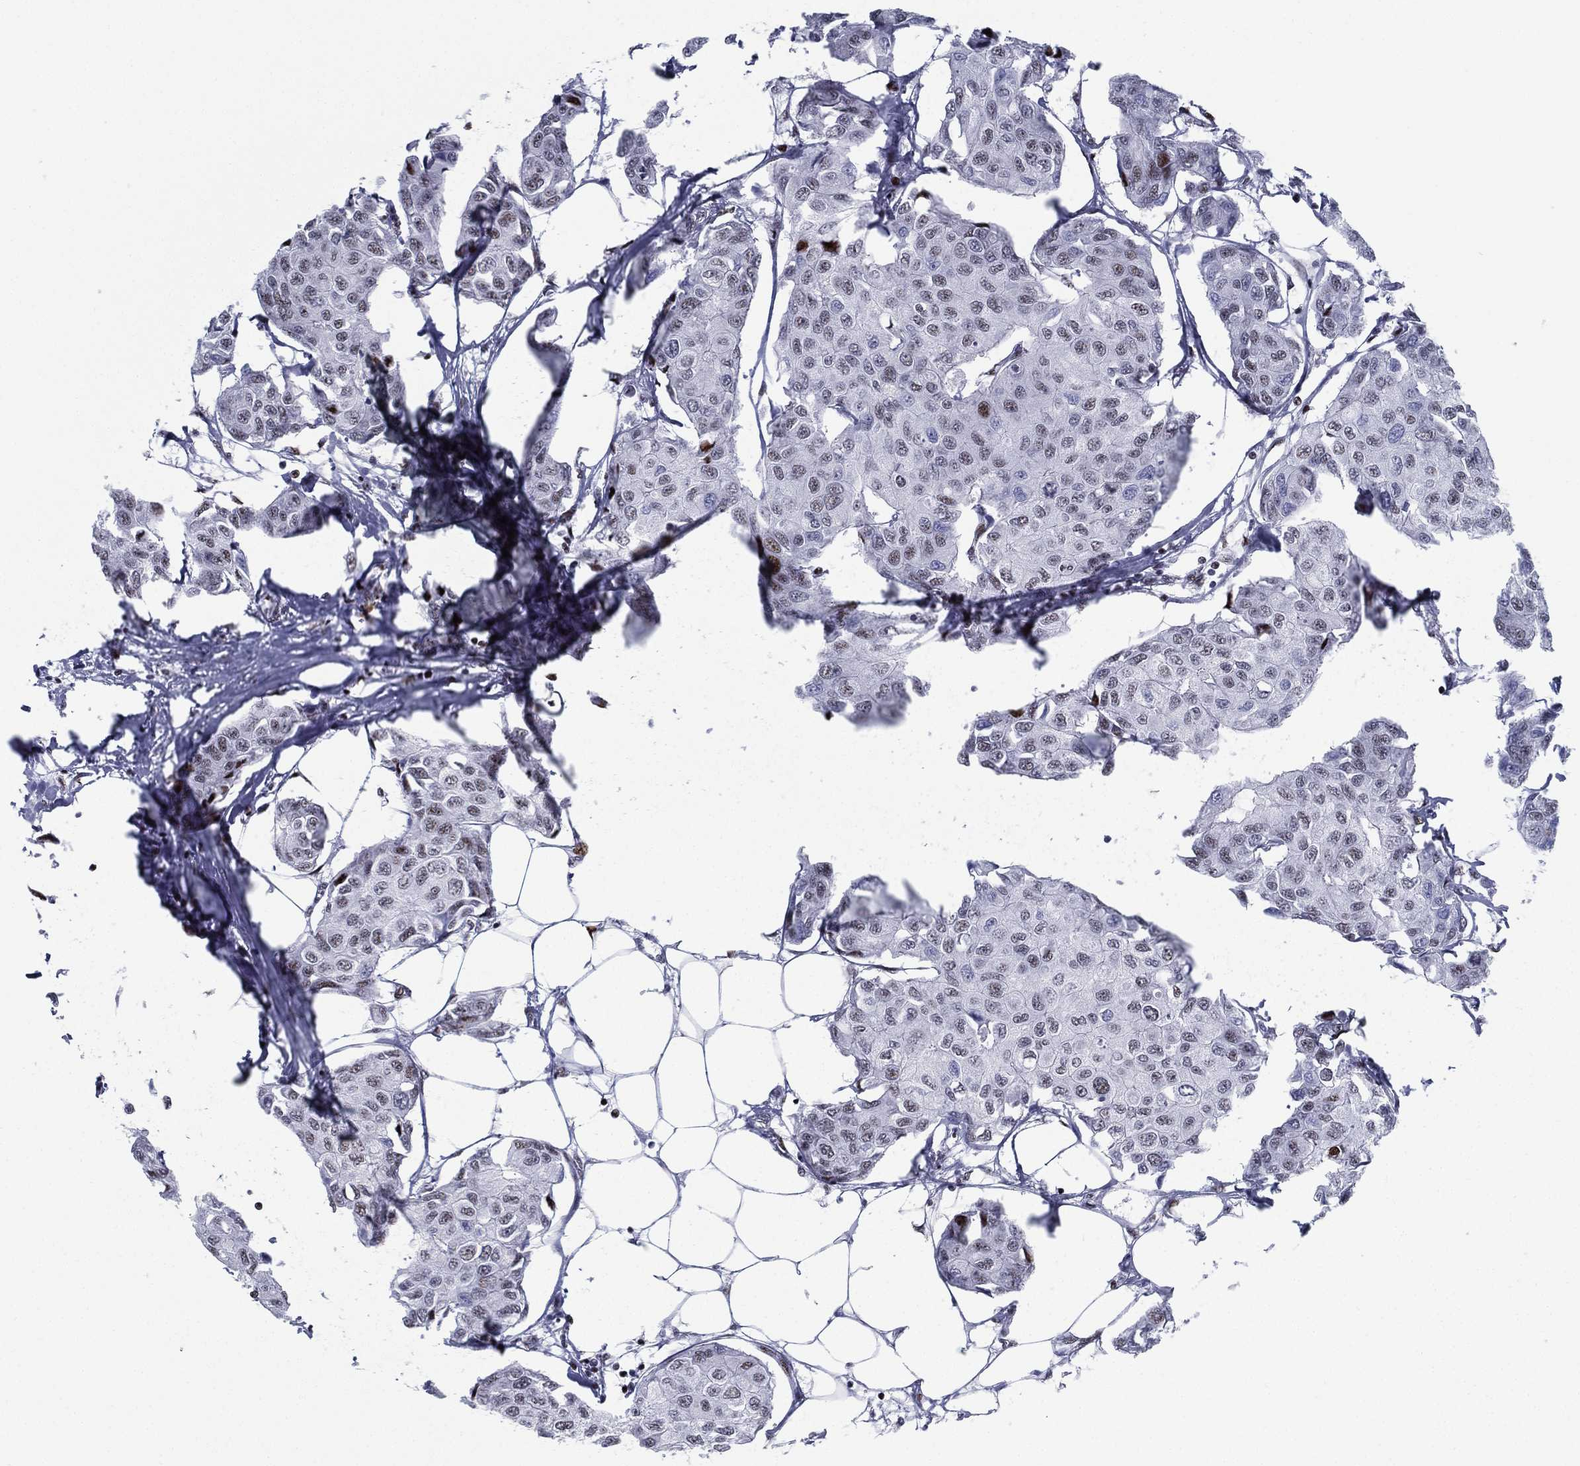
{"staining": {"intensity": "negative", "quantity": "none", "location": "none"}, "tissue": "breast cancer", "cell_type": "Tumor cells", "image_type": "cancer", "snomed": [{"axis": "morphology", "description": "Duct carcinoma"}, {"axis": "topography", "description": "Breast"}], "caption": "DAB immunohistochemical staining of human breast cancer displays no significant staining in tumor cells.", "gene": "CYB561D2", "patient": {"sex": "female", "age": 80}}